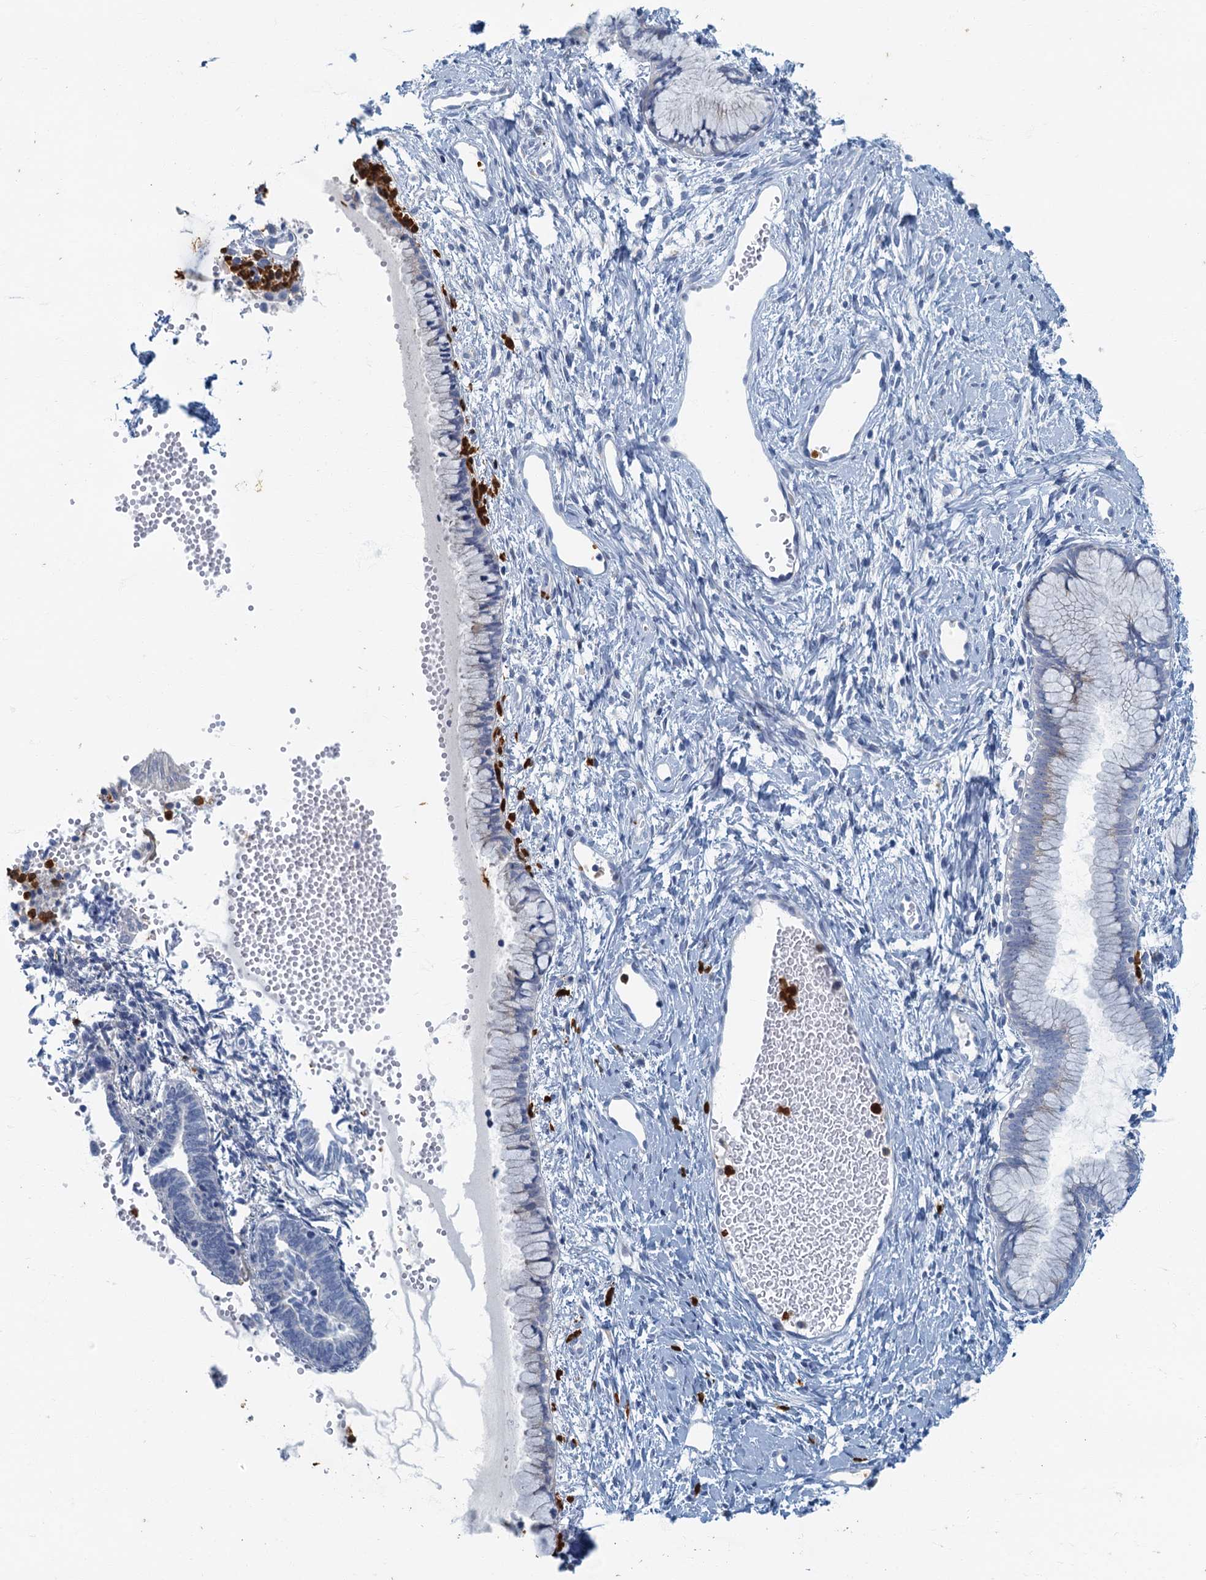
{"staining": {"intensity": "negative", "quantity": "none", "location": "none"}, "tissue": "cervix", "cell_type": "Glandular cells", "image_type": "normal", "snomed": [{"axis": "morphology", "description": "Normal tissue, NOS"}, {"axis": "topography", "description": "Cervix"}], "caption": "A micrograph of human cervix is negative for staining in glandular cells.", "gene": "ANKDD1A", "patient": {"sex": "female", "age": 42}}